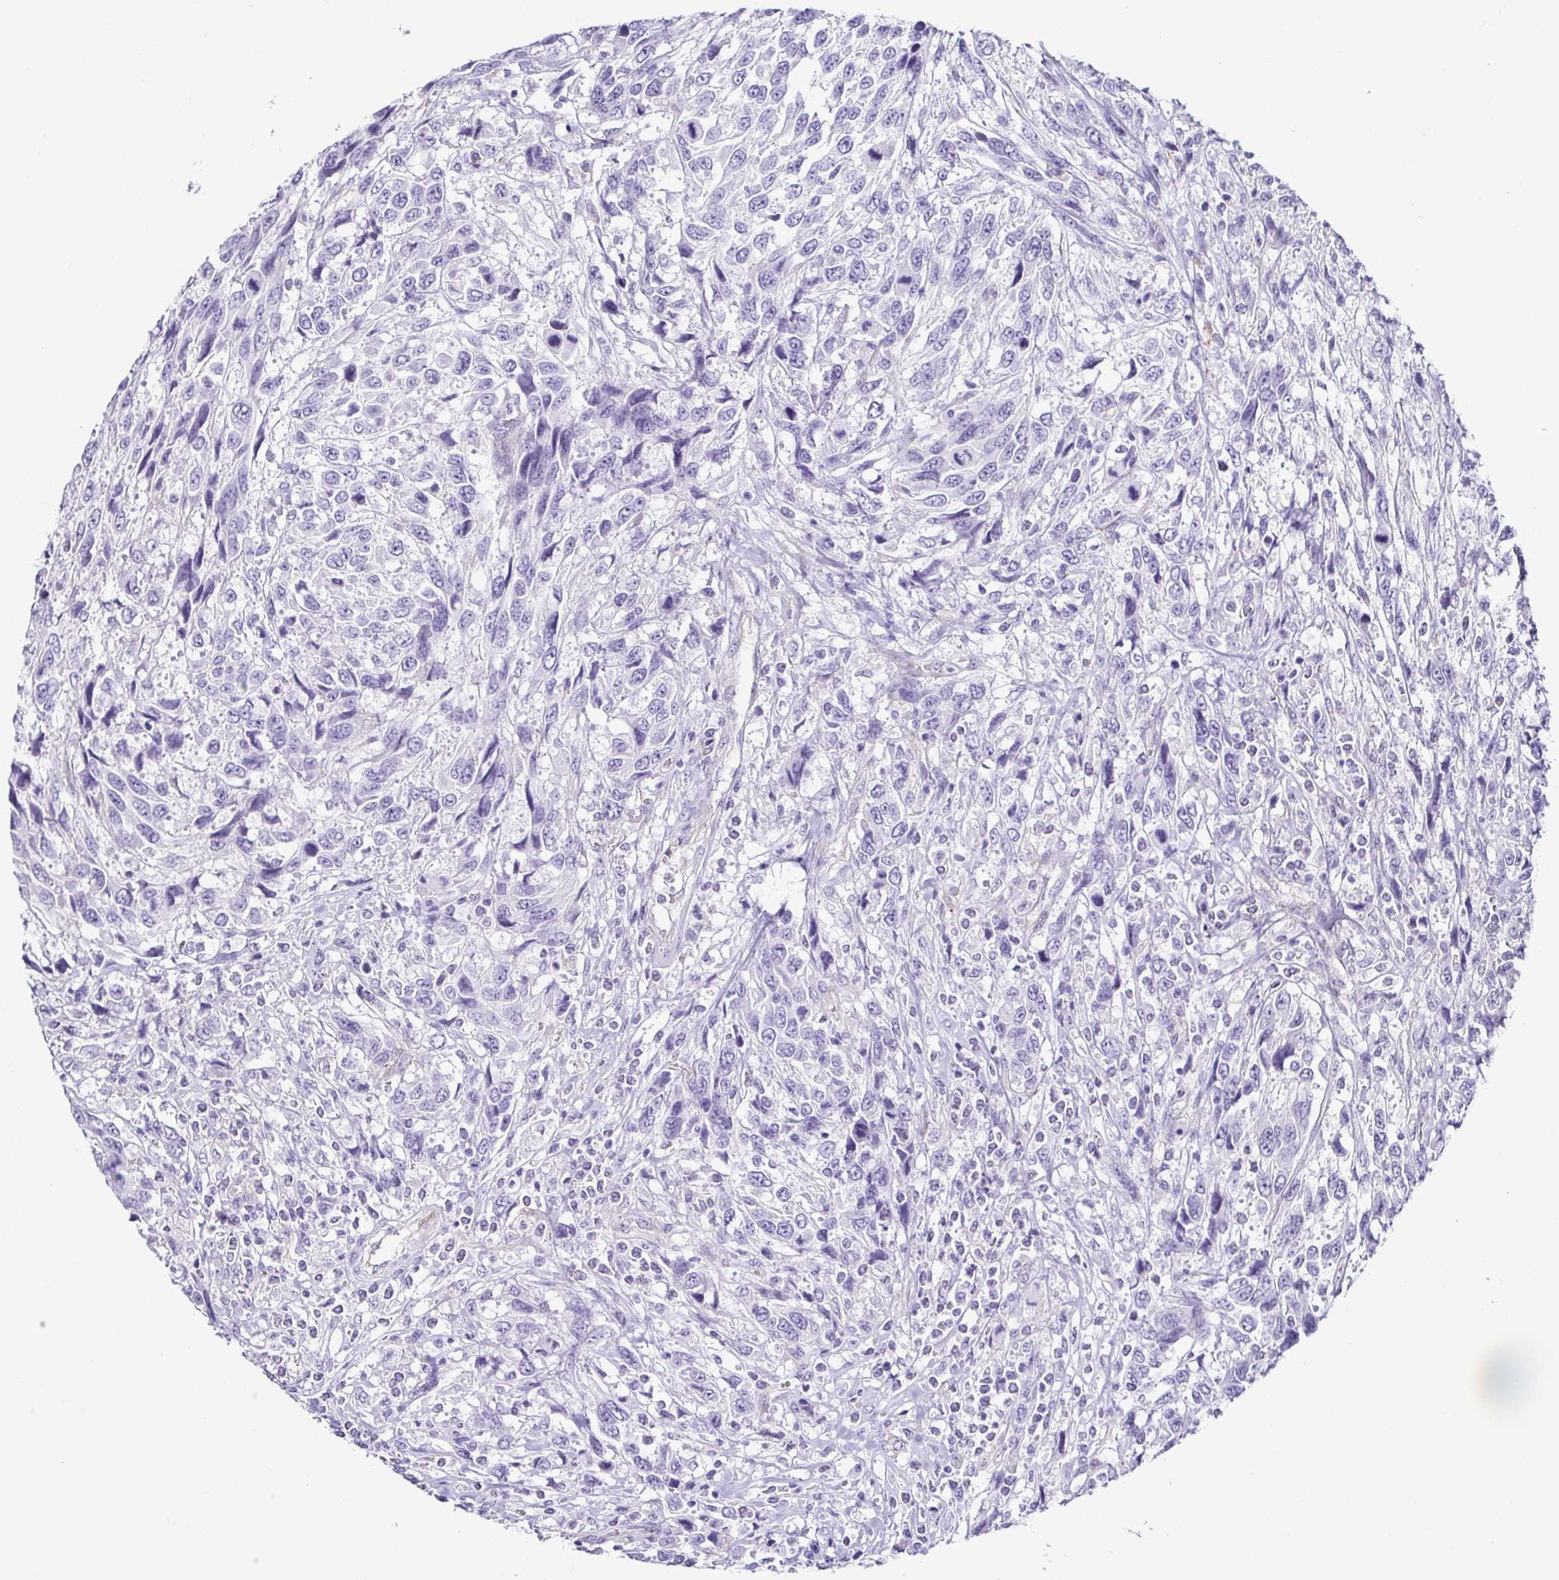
{"staining": {"intensity": "negative", "quantity": "none", "location": "none"}, "tissue": "urothelial cancer", "cell_type": "Tumor cells", "image_type": "cancer", "snomed": [{"axis": "morphology", "description": "Urothelial carcinoma, High grade"}, {"axis": "topography", "description": "Urinary bladder"}], "caption": "Urothelial carcinoma (high-grade) was stained to show a protein in brown. There is no significant staining in tumor cells. (DAB immunohistochemistry (IHC) visualized using brightfield microscopy, high magnification).", "gene": "CASP14", "patient": {"sex": "female", "age": 70}}